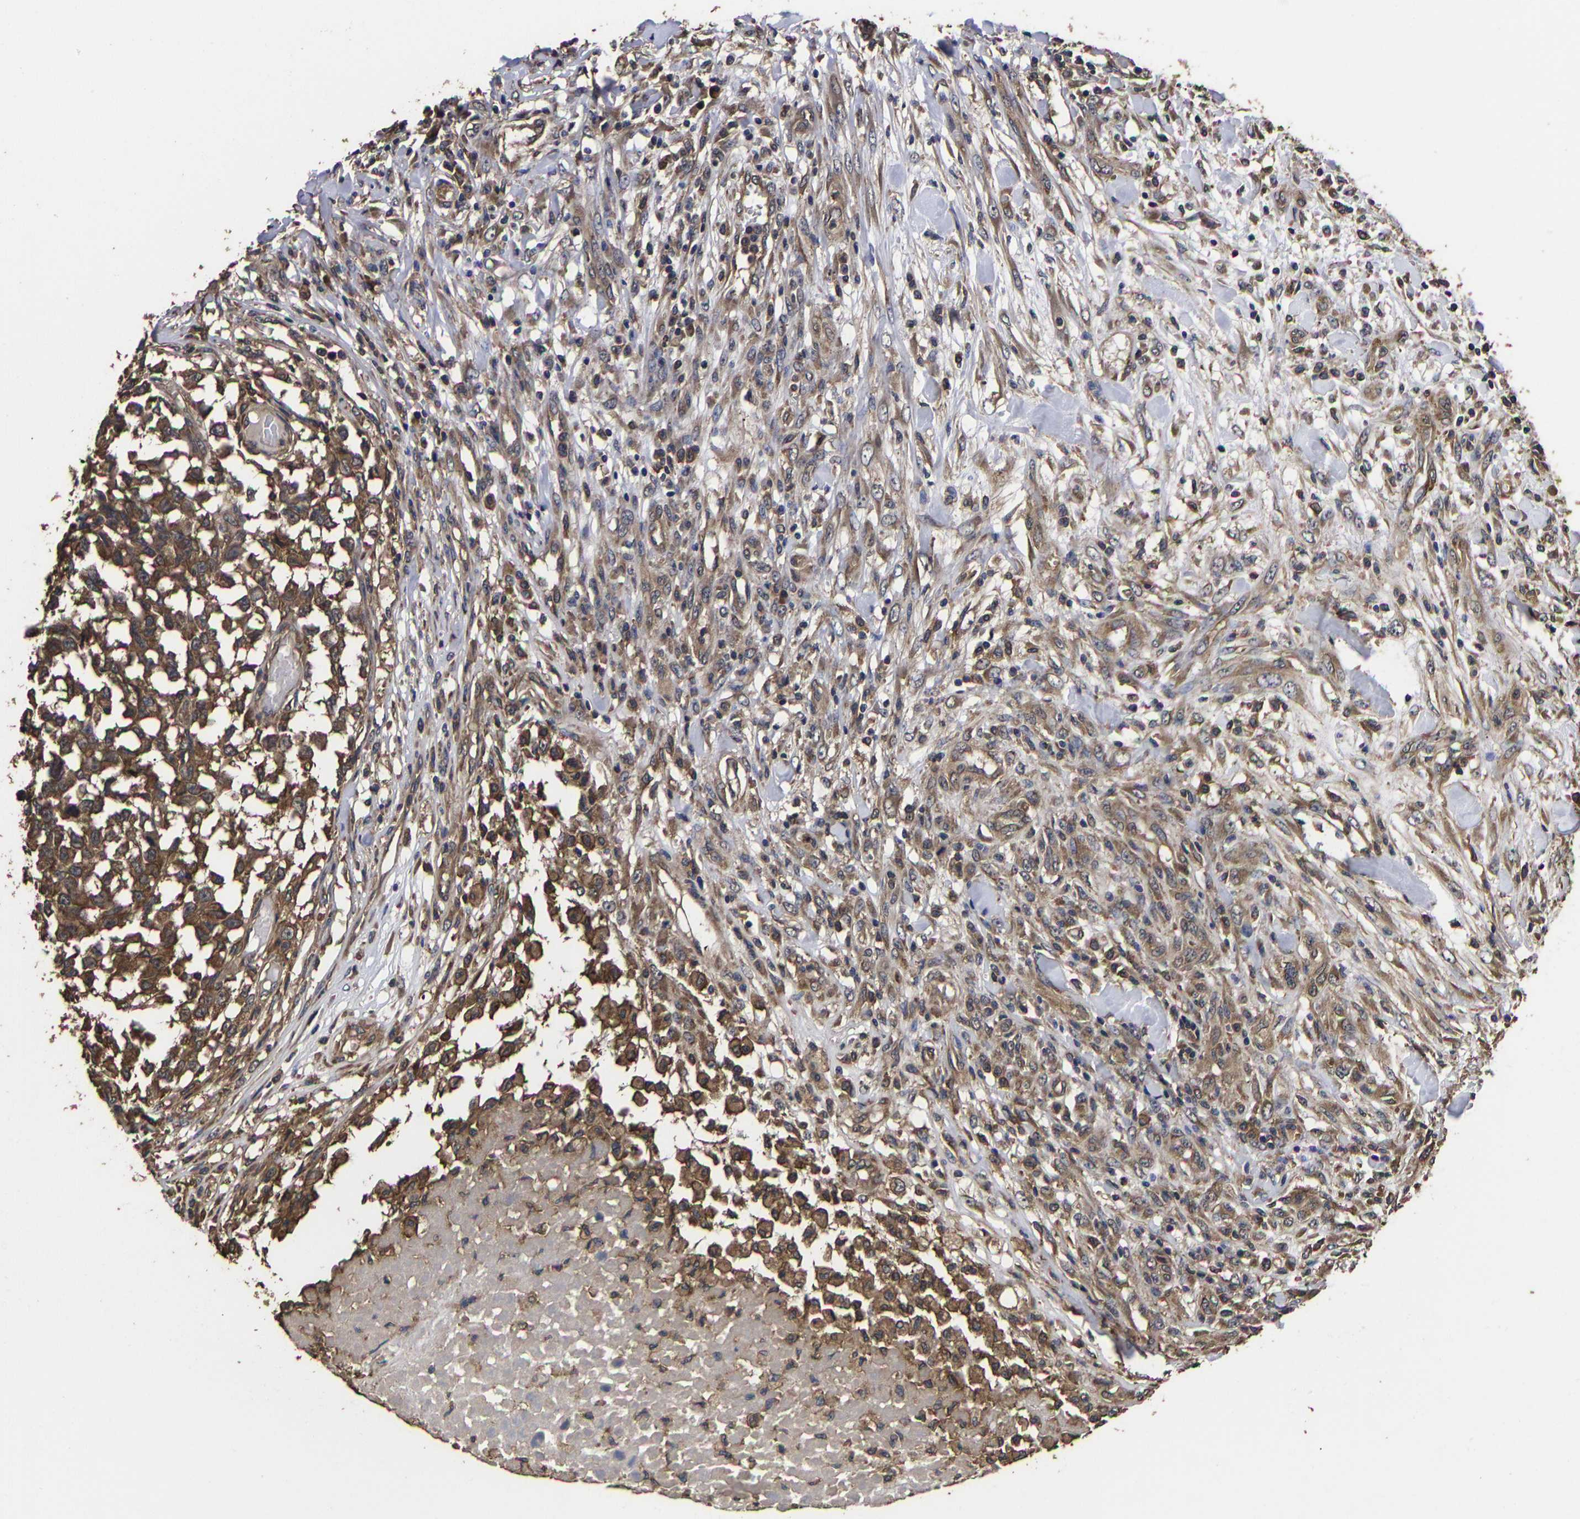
{"staining": {"intensity": "moderate", "quantity": ">75%", "location": "cytoplasmic/membranous"}, "tissue": "testis cancer", "cell_type": "Tumor cells", "image_type": "cancer", "snomed": [{"axis": "morphology", "description": "Seminoma, NOS"}, {"axis": "topography", "description": "Testis"}], "caption": "Protein staining exhibits moderate cytoplasmic/membranous positivity in approximately >75% of tumor cells in seminoma (testis).", "gene": "ITCH", "patient": {"sex": "male", "age": 59}}